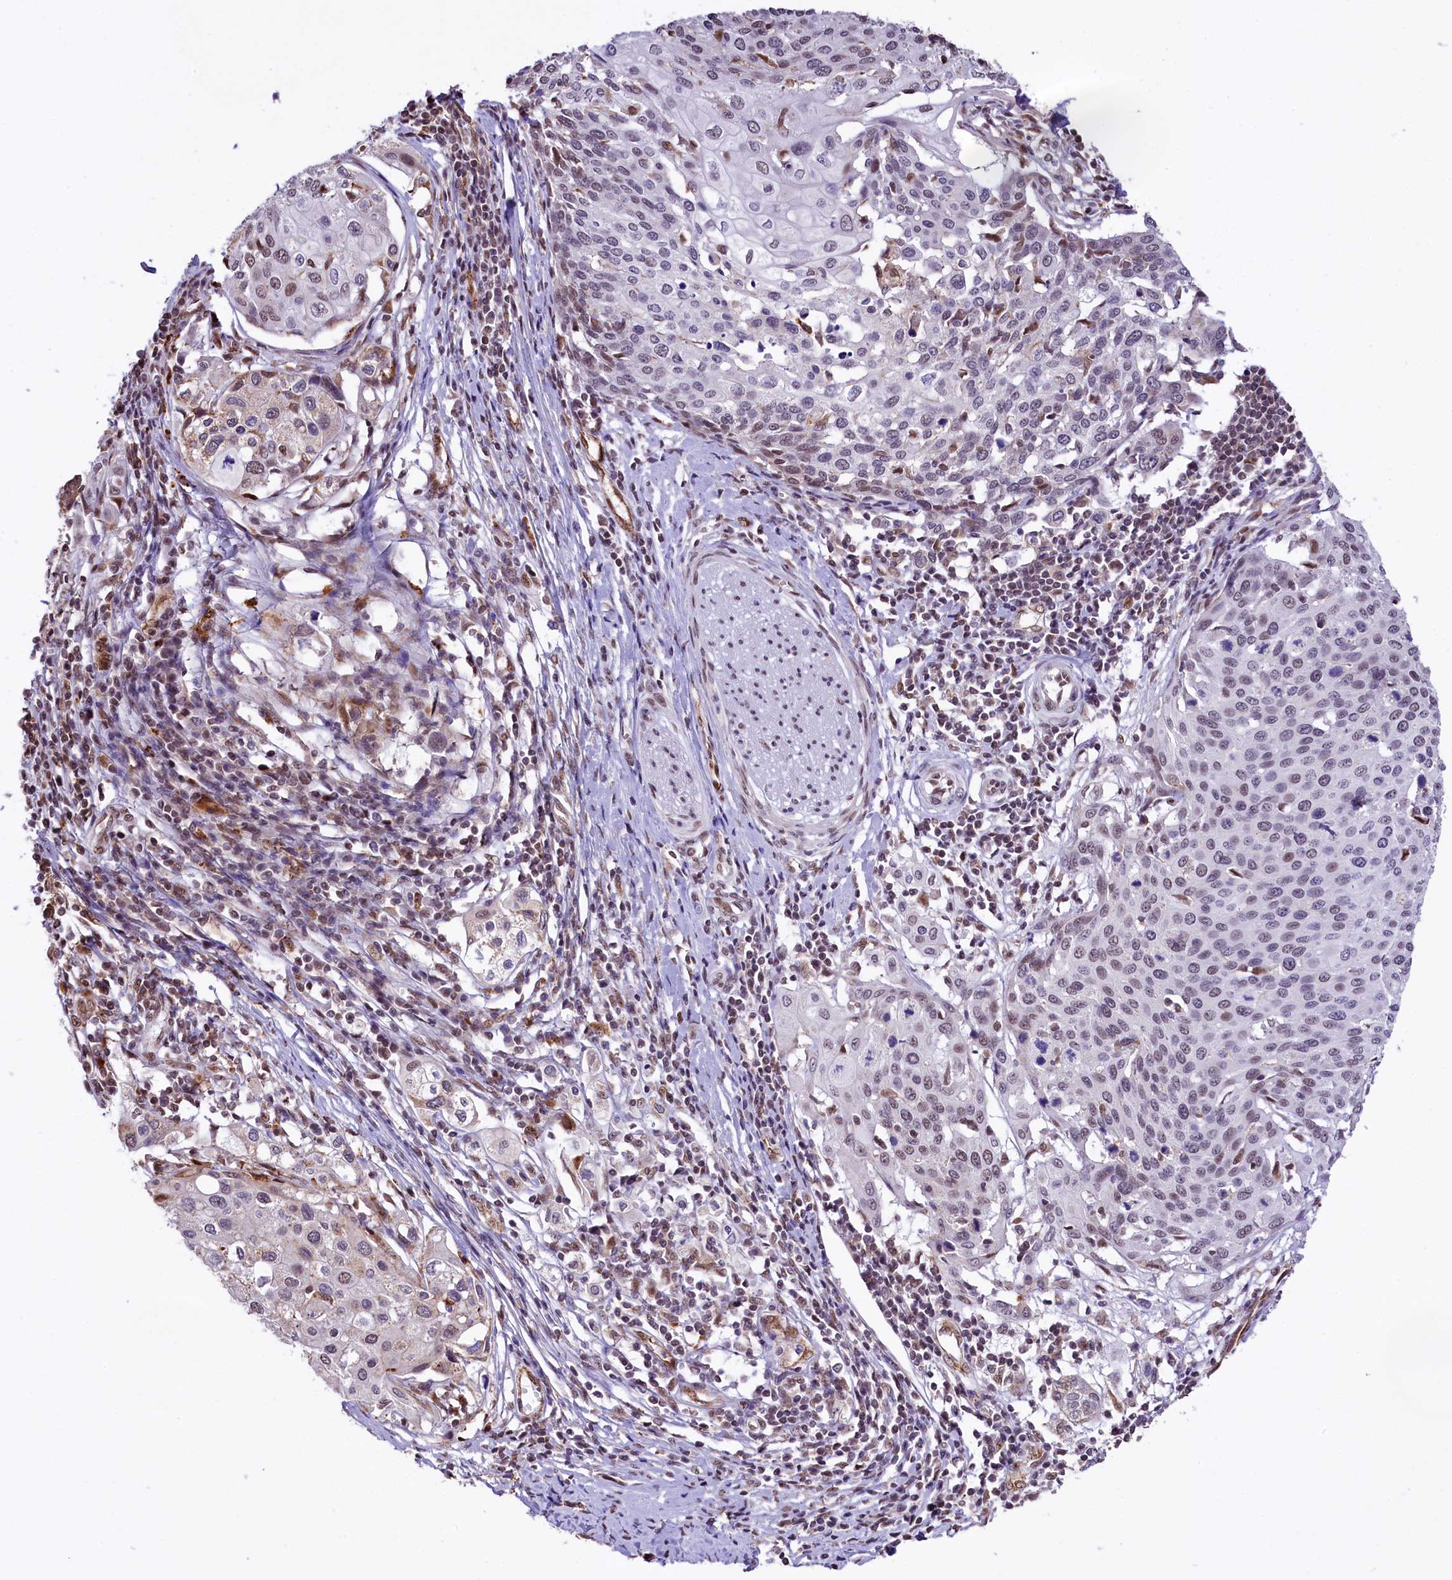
{"staining": {"intensity": "weak", "quantity": "25%-75%", "location": "nuclear"}, "tissue": "cervical cancer", "cell_type": "Tumor cells", "image_type": "cancer", "snomed": [{"axis": "morphology", "description": "Squamous cell carcinoma, NOS"}, {"axis": "topography", "description": "Cervix"}], "caption": "Immunohistochemistry (IHC) histopathology image of neoplastic tissue: cervical cancer (squamous cell carcinoma) stained using immunohistochemistry (IHC) displays low levels of weak protein expression localized specifically in the nuclear of tumor cells, appearing as a nuclear brown color.", "gene": "MRPL54", "patient": {"sex": "female", "age": 44}}